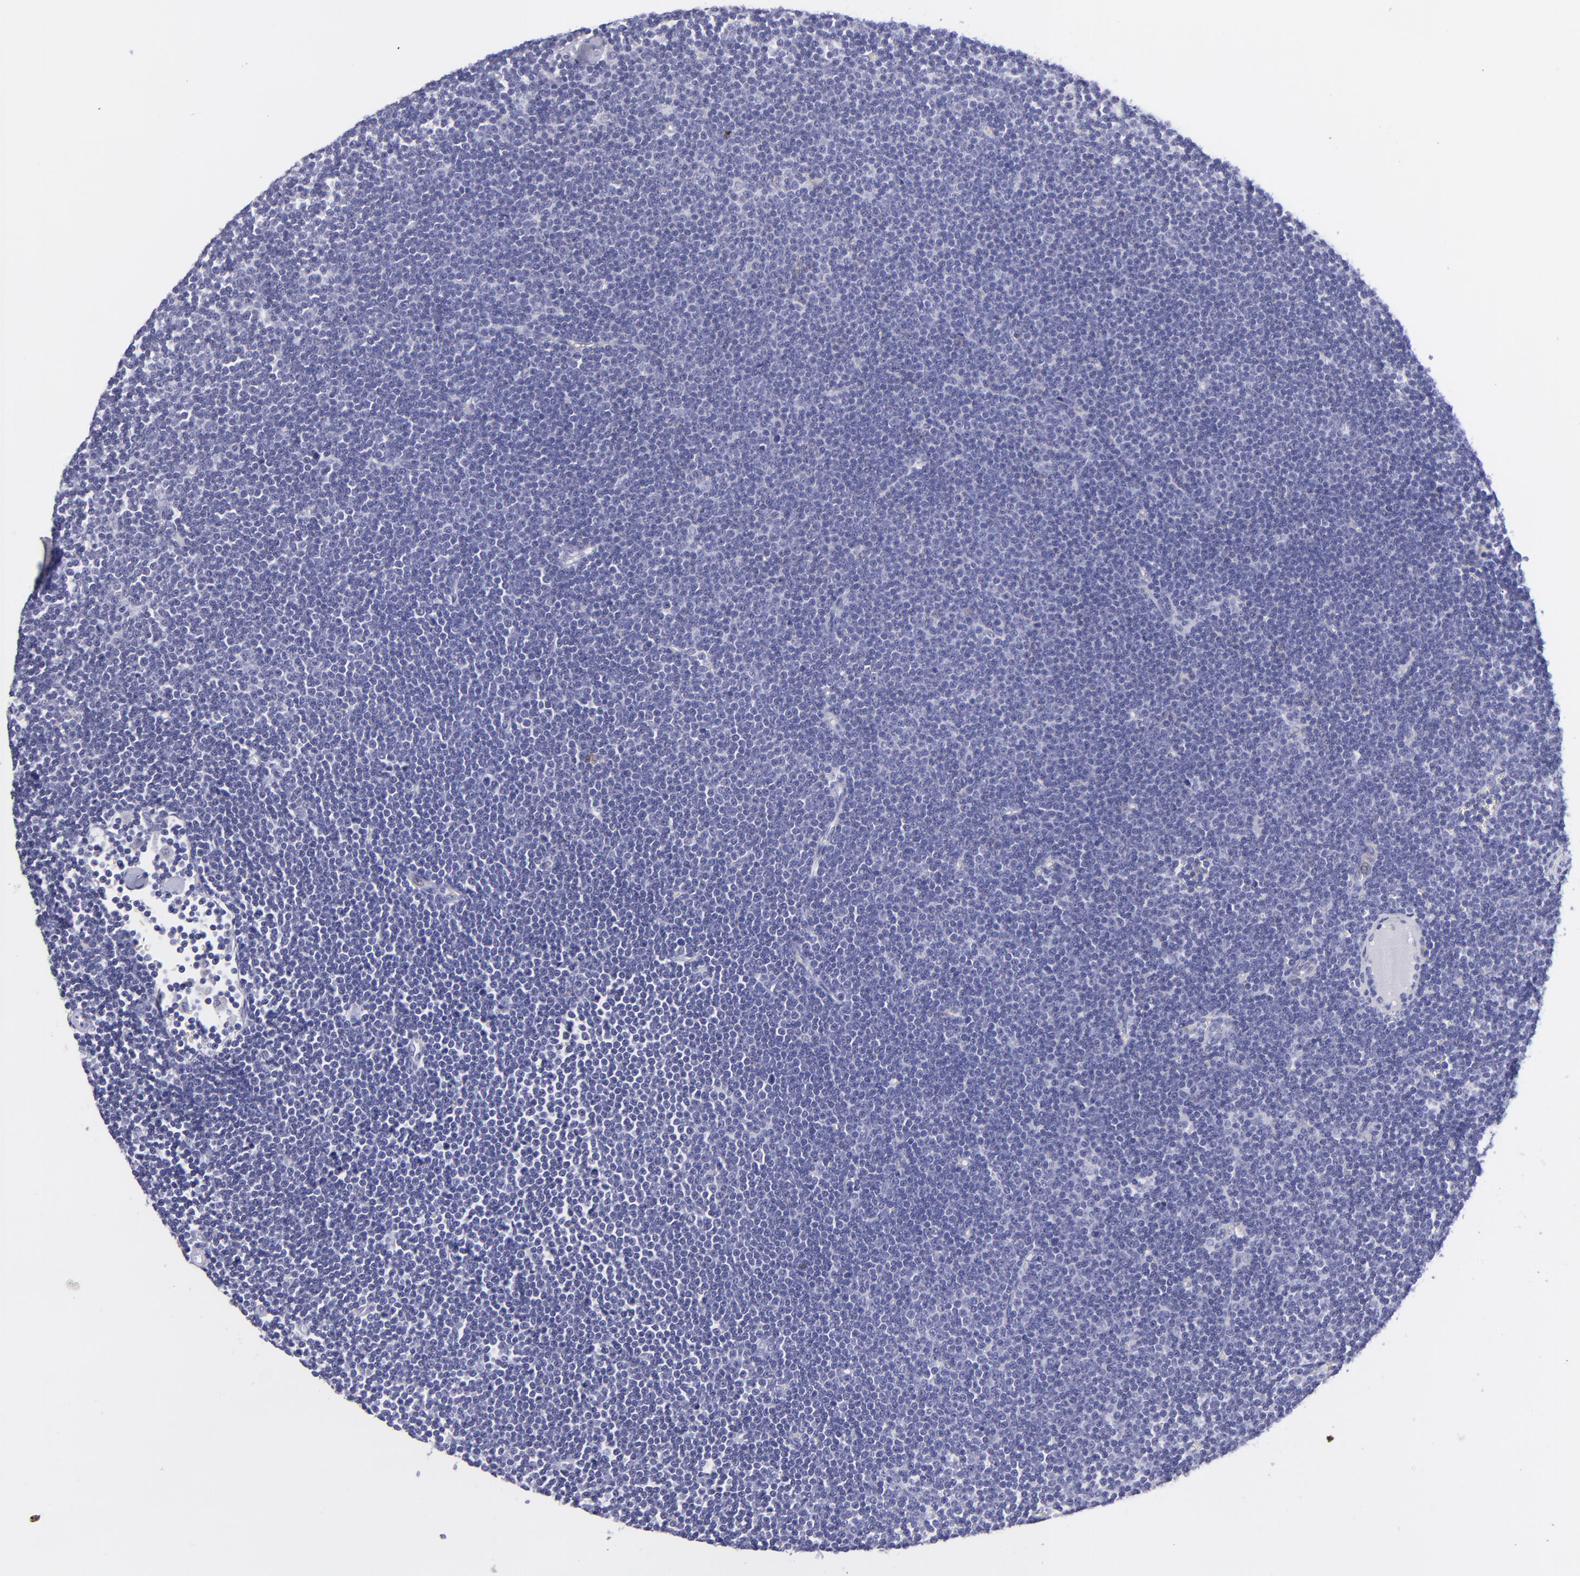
{"staining": {"intensity": "negative", "quantity": "none", "location": "none"}, "tissue": "lymphoma", "cell_type": "Tumor cells", "image_type": "cancer", "snomed": [{"axis": "morphology", "description": "Malignant lymphoma, non-Hodgkin's type, Low grade"}, {"axis": "topography", "description": "Lymph node"}], "caption": "The IHC photomicrograph has no significant expression in tumor cells of lymphoma tissue.", "gene": "PIP", "patient": {"sex": "female", "age": 73}}